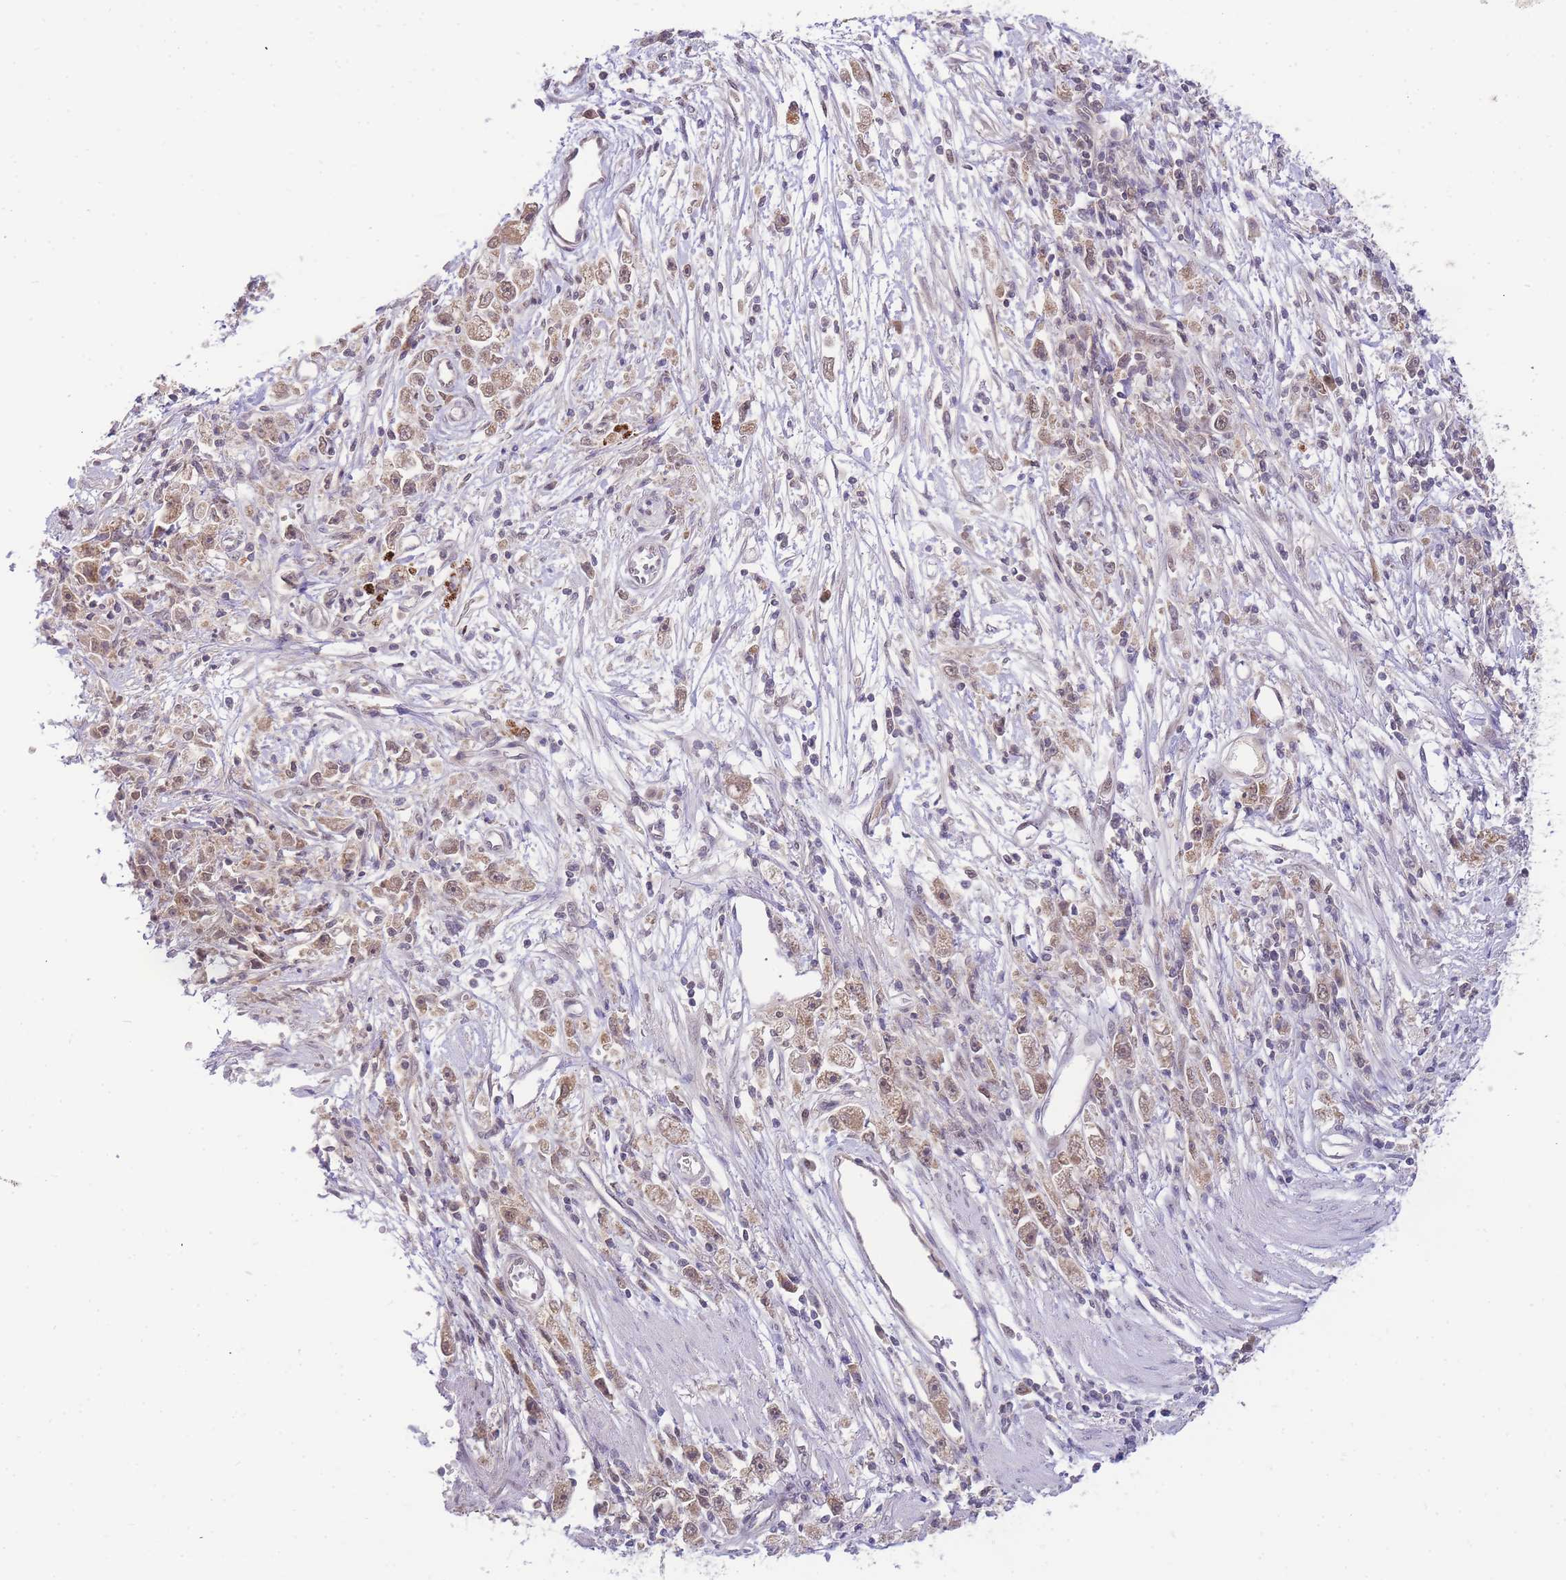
{"staining": {"intensity": "weak", "quantity": ">75%", "location": "cytoplasmic/membranous,nuclear"}, "tissue": "stomach cancer", "cell_type": "Tumor cells", "image_type": "cancer", "snomed": [{"axis": "morphology", "description": "Adenocarcinoma, NOS"}, {"axis": "topography", "description": "Stomach"}], "caption": "Brown immunohistochemical staining in human adenocarcinoma (stomach) demonstrates weak cytoplasmic/membranous and nuclear expression in about >75% of tumor cells.", "gene": "PUS10", "patient": {"sex": "female", "age": 59}}